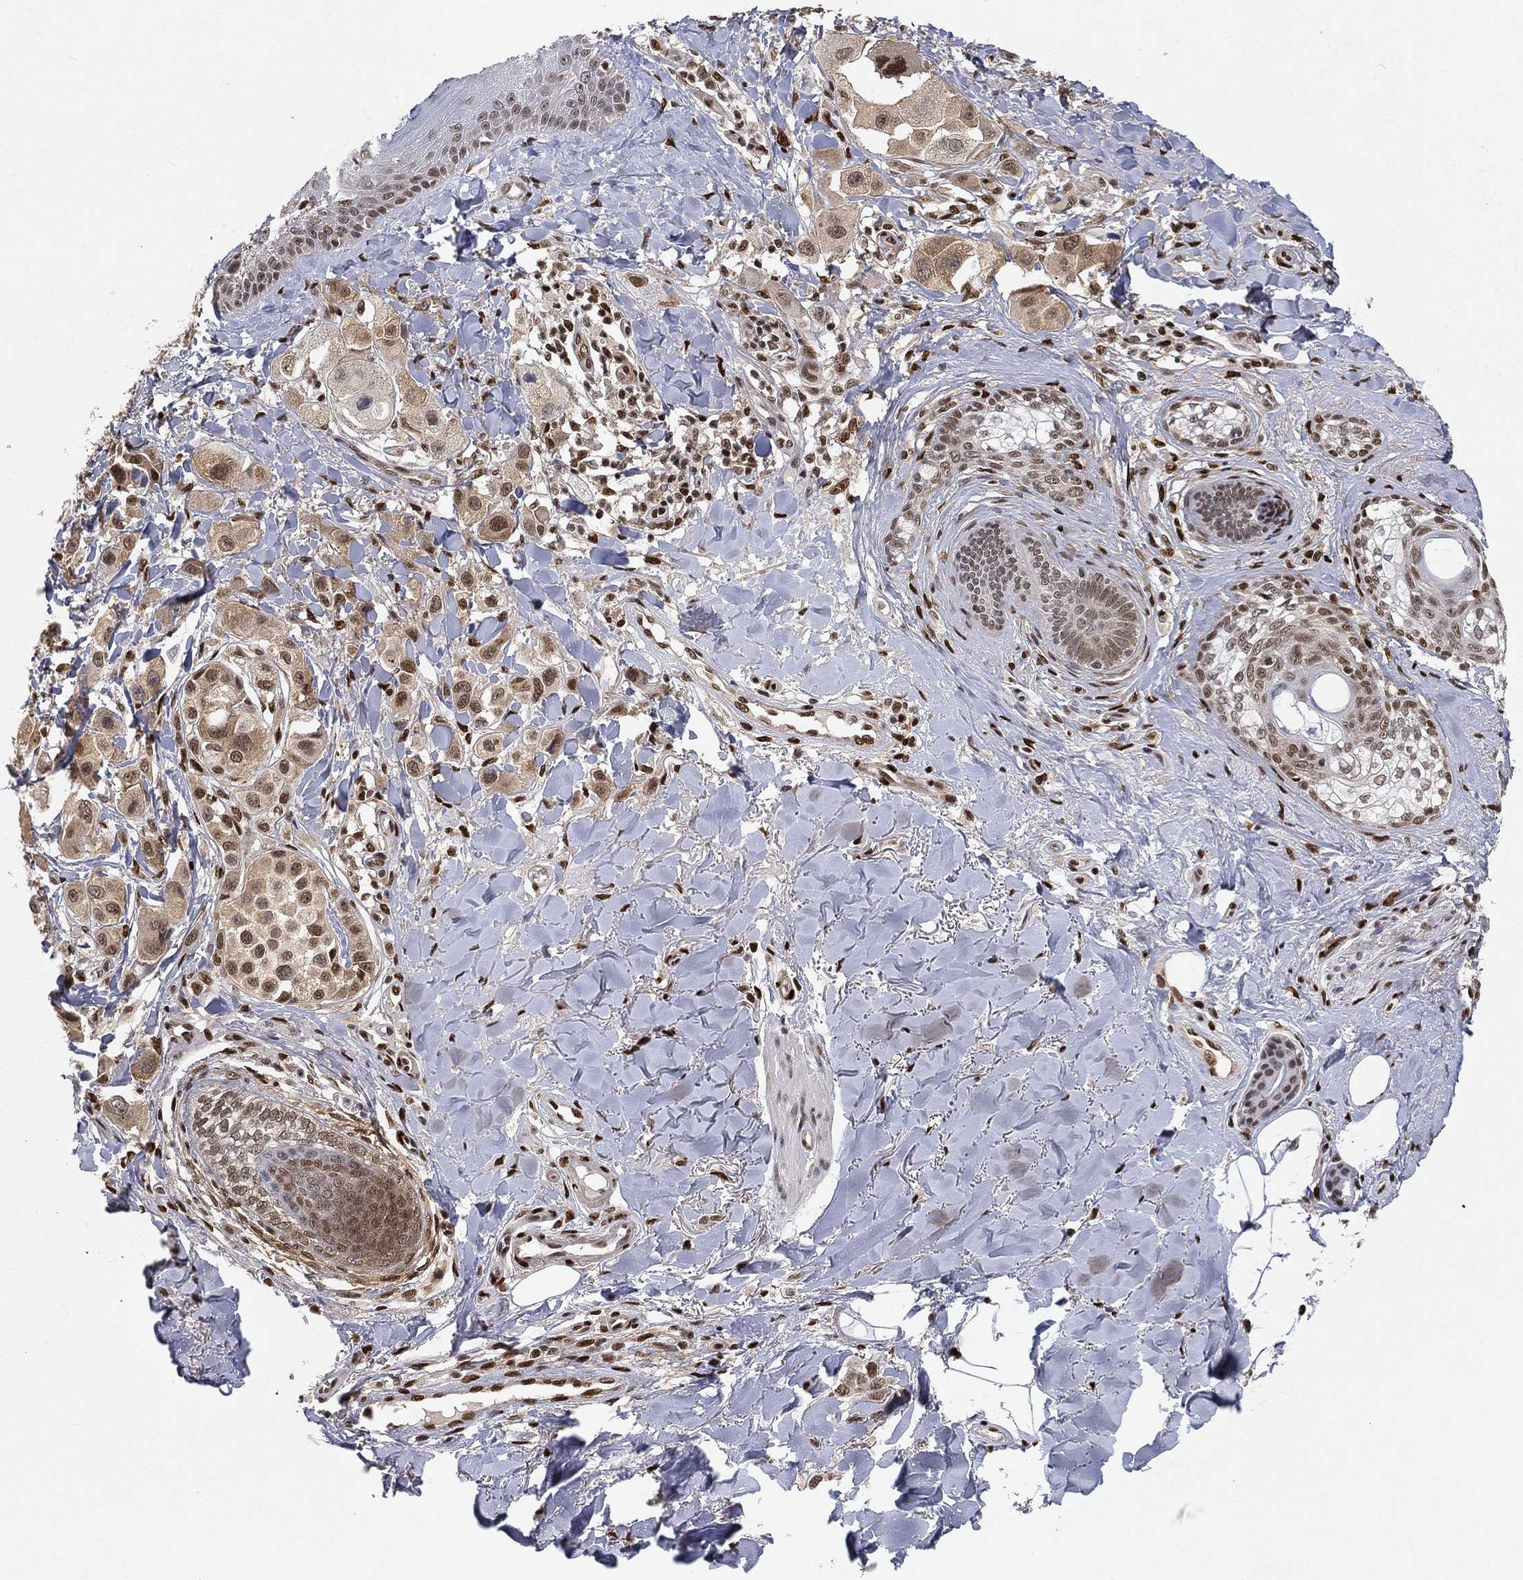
{"staining": {"intensity": "moderate", "quantity": "<25%", "location": "nuclear"}, "tissue": "melanoma", "cell_type": "Tumor cells", "image_type": "cancer", "snomed": [{"axis": "morphology", "description": "Malignant melanoma, NOS"}, {"axis": "topography", "description": "Skin"}], "caption": "Brown immunohistochemical staining in human melanoma displays moderate nuclear staining in about <25% of tumor cells.", "gene": "CRTC3", "patient": {"sex": "male", "age": 57}}